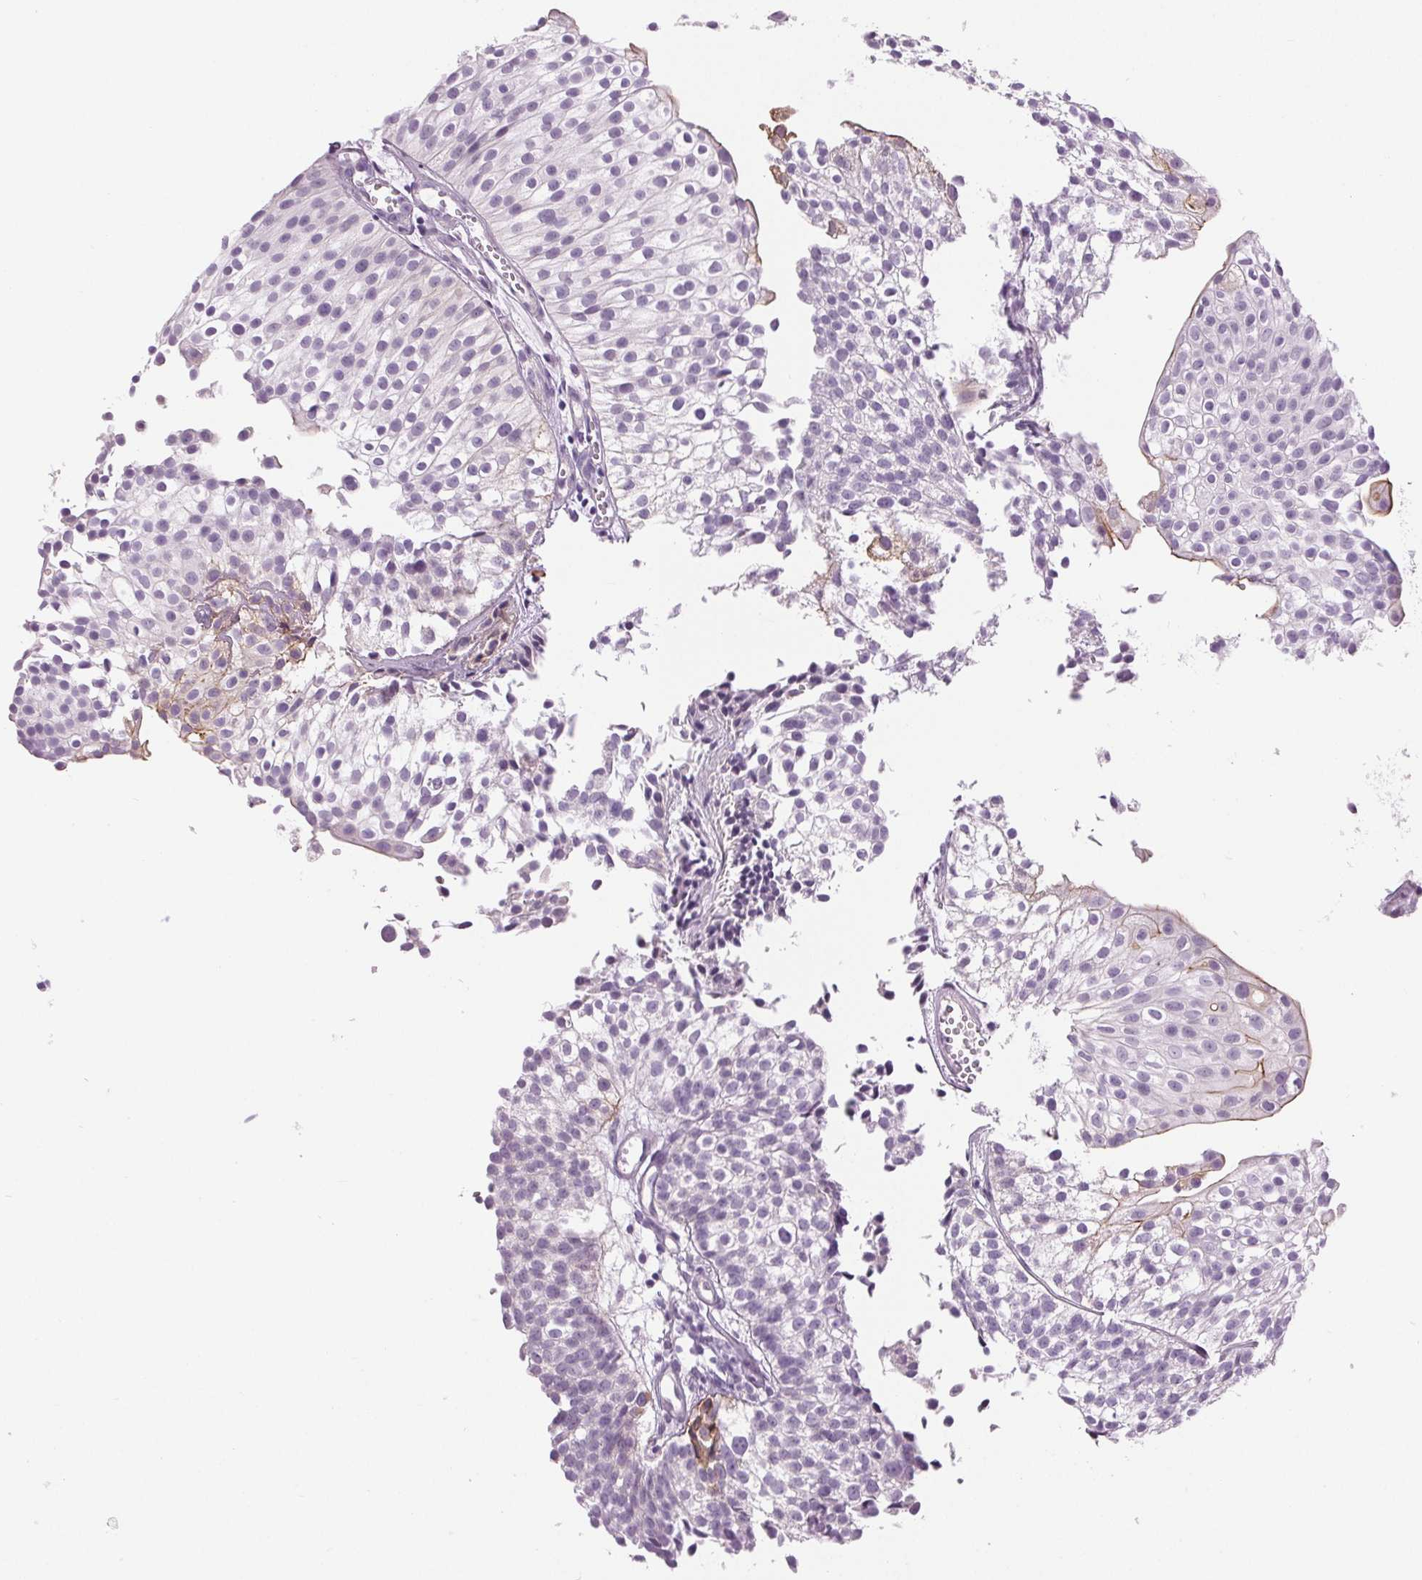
{"staining": {"intensity": "negative", "quantity": "none", "location": "none"}, "tissue": "urothelial cancer", "cell_type": "Tumor cells", "image_type": "cancer", "snomed": [{"axis": "morphology", "description": "Urothelial carcinoma, Low grade"}, {"axis": "topography", "description": "Urinary bladder"}], "caption": "Protein analysis of urothelial cancer demonstrates no significant positivity in tumor cells.", "gene": "MISP", "patient": {"sex": "male", "age": 70}}